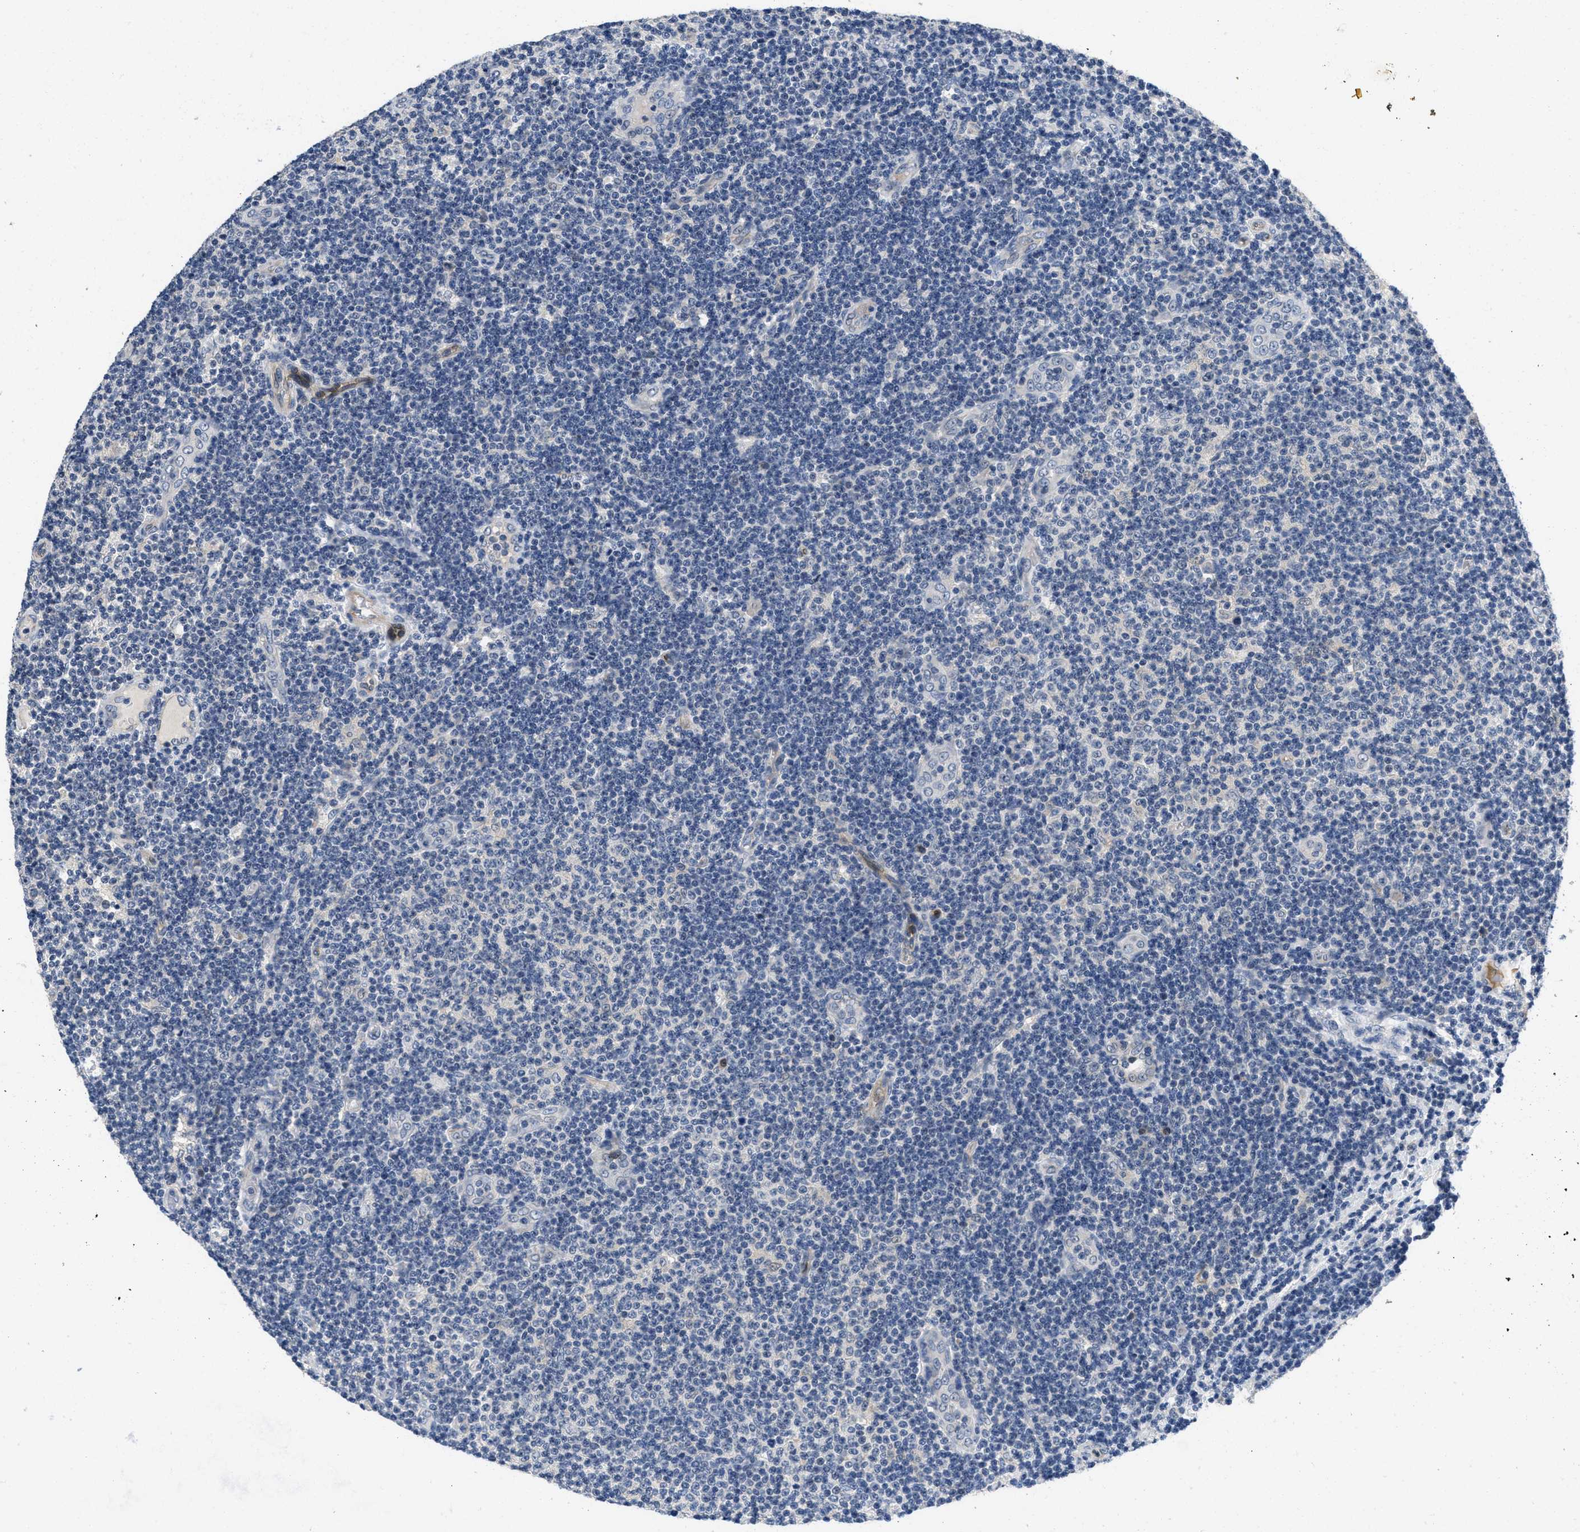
{"staining": {"intensity": "negative", "quantity": "none", "location": "none"}, "tissue": "lymphoma", "cell_type": "Tumor cells", "image_type": "cancer", "snomed": [{"axis": "morphology", "description": "Malignant lymphoma, non-Hodgkin's type, Low grade"}, {"axis": "topography", "description": "Lymph node"}], "caption": "High power microscopy histopathology image of an immunohistochemistry (IHC) micrograph of malignant lymphoma, non-Hodgkin's type (low-grade), revealing no significant staining in tumor cells. (DAB immunohistochemistry (IHC) visualized using brightfield microscopy, high magnification).", "gene": "ANGPT1", "patient": {"sex": "male", "age": 83}}